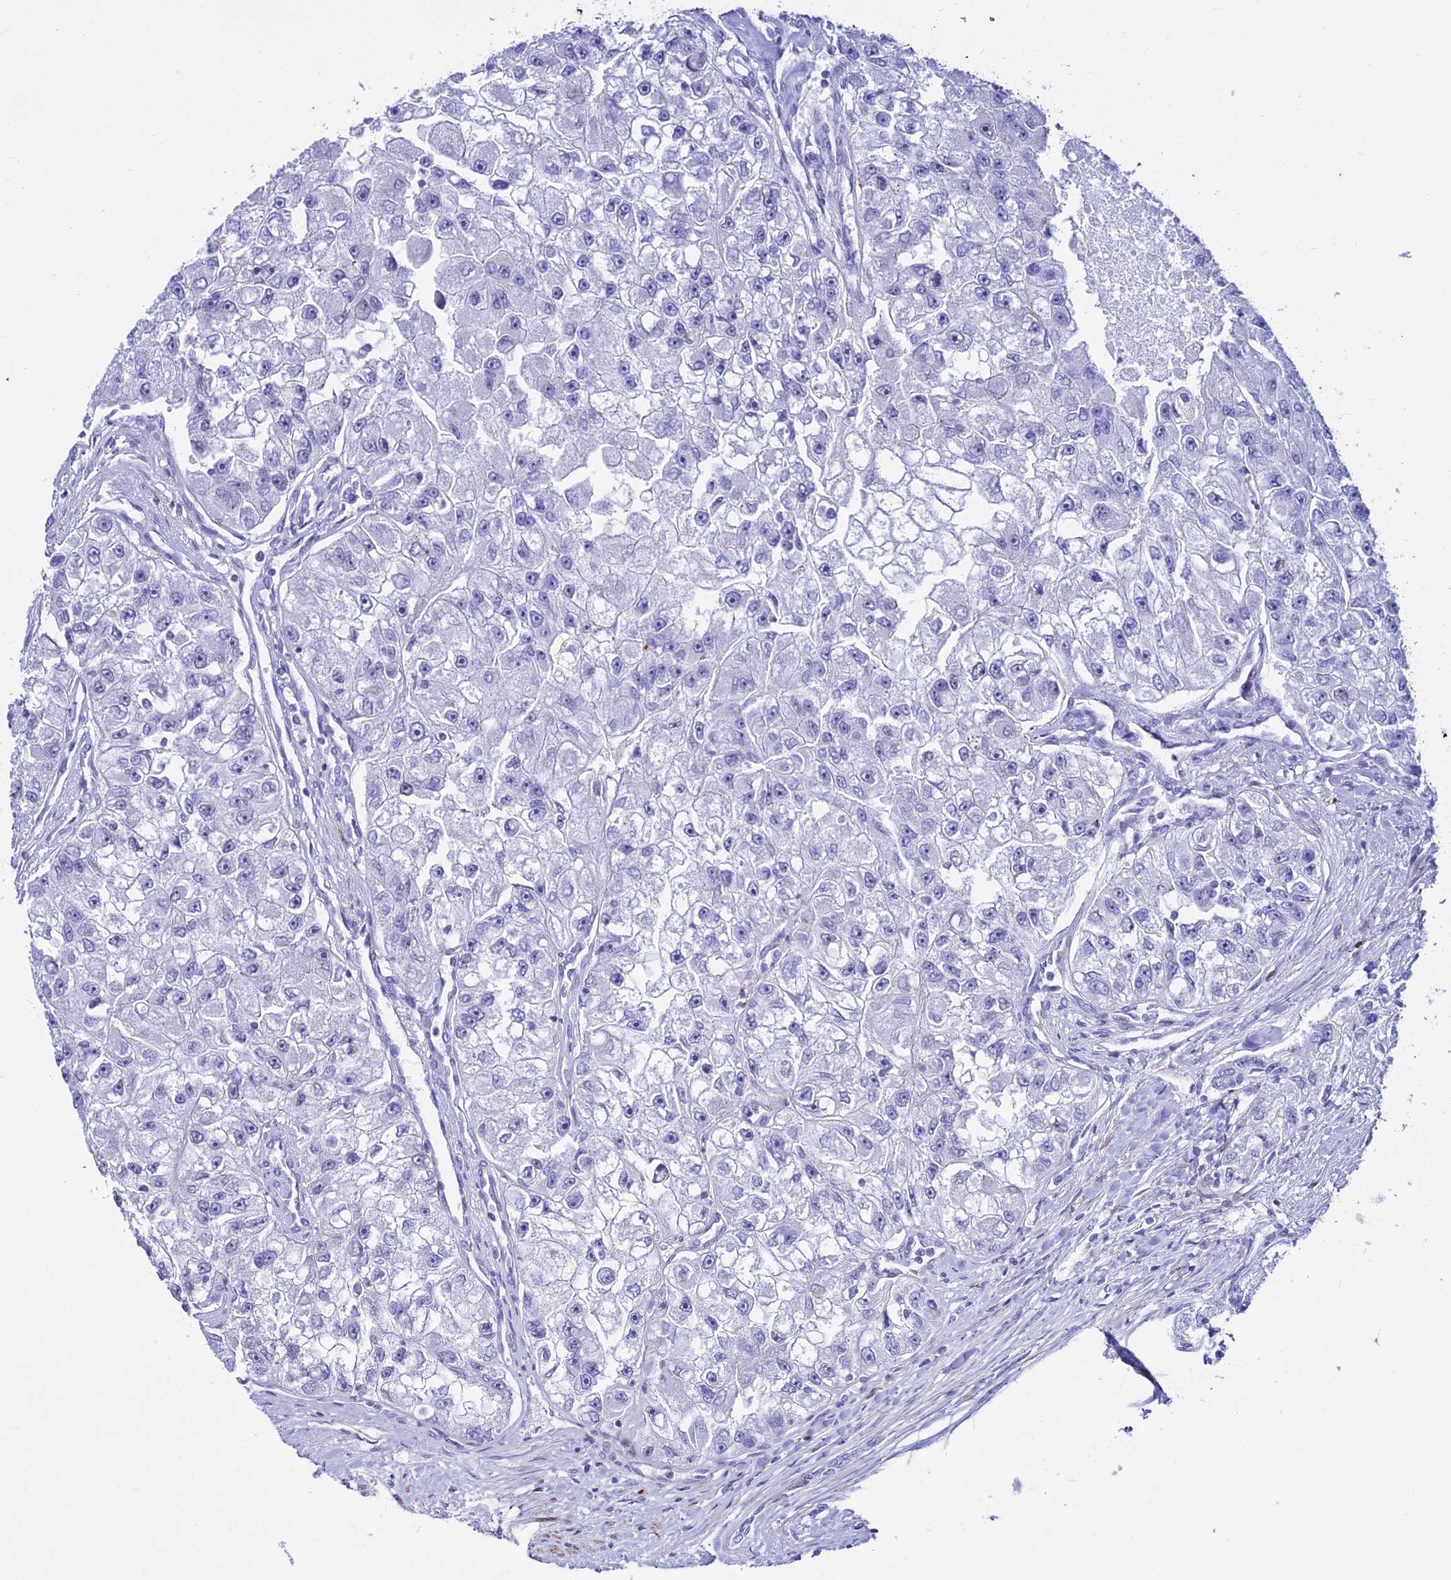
{"staining": {"intensity": "negative", "quantity": "none", "location": "none"}, "tissue": "renal cancer", "cell_type": "Tumor cells", "image_type": "cancer", "snomed": [{"axis": "morphology", "description": "Adenocarcinoma, NOS"}, {"axis": "topography", "description": "Kidney"}], "caption": "Immunohistochemical staining of human adenocarcinoma (renal) exhibits no significant staining in tumor cells.", "gene": "DLX1", "patient": {"sex": "male", "age": 63}}